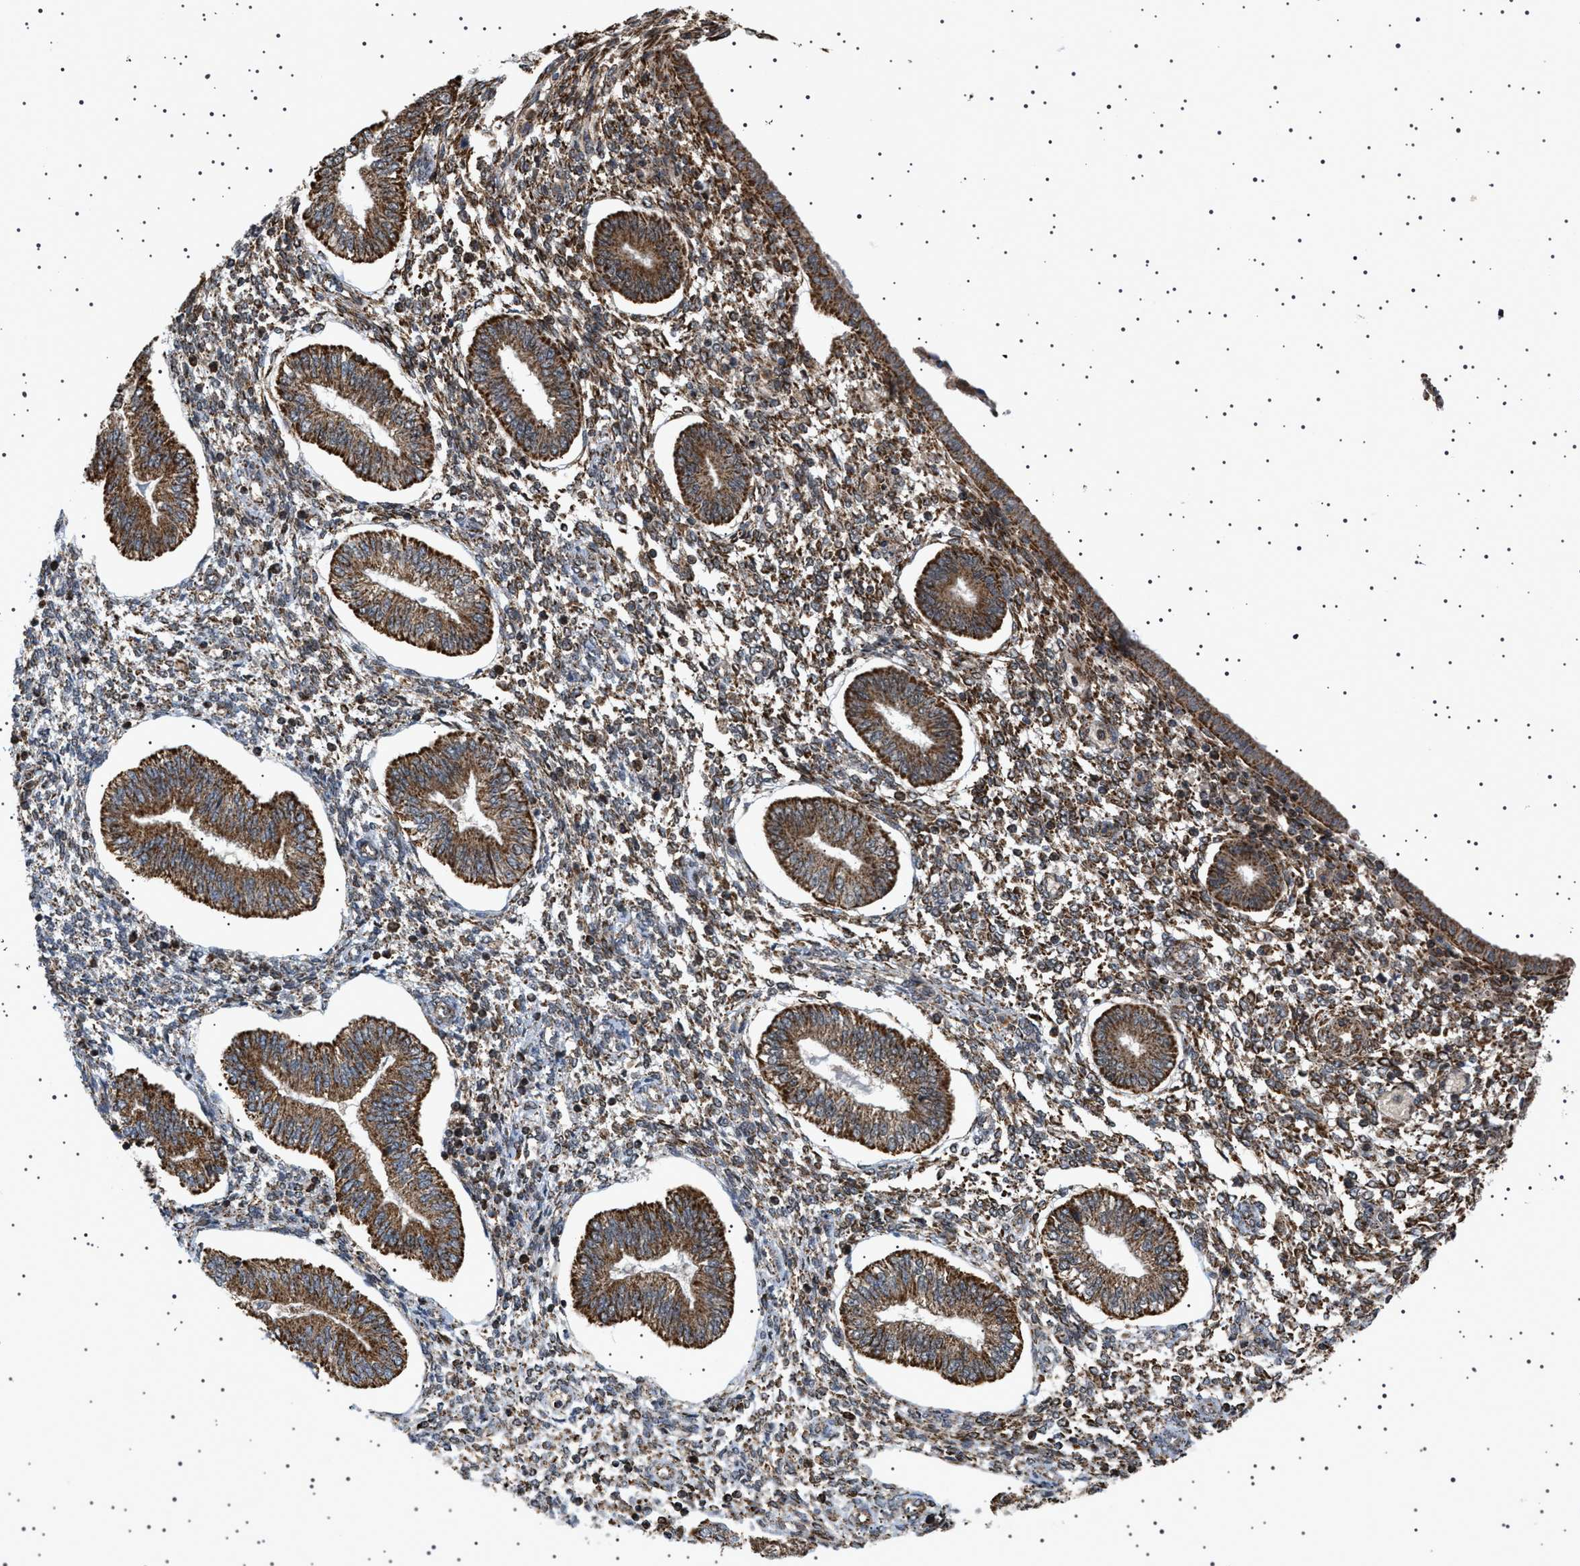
{"staining": {"intensity": "moderate", "quantity": "25%-75%", "location": "cytoplasmic/membranous"}, "tissue": "endometrium", "cell_type": "Cells in endometrial stroma", "image_type": "normal", "snomed": [{"axis": "morphology", "description": "Normal tissue, NOS"}, {"axis": "topography", "description": "Endometrium"}], "caption": "Protein expression analysis of benign endometrium shows moderate cytoplasmic/membranous staining in approximately 25%-75% of cells in endometrial stroma.", "gene": "MELK", "patient": {"sex": "female", "age": 50}}